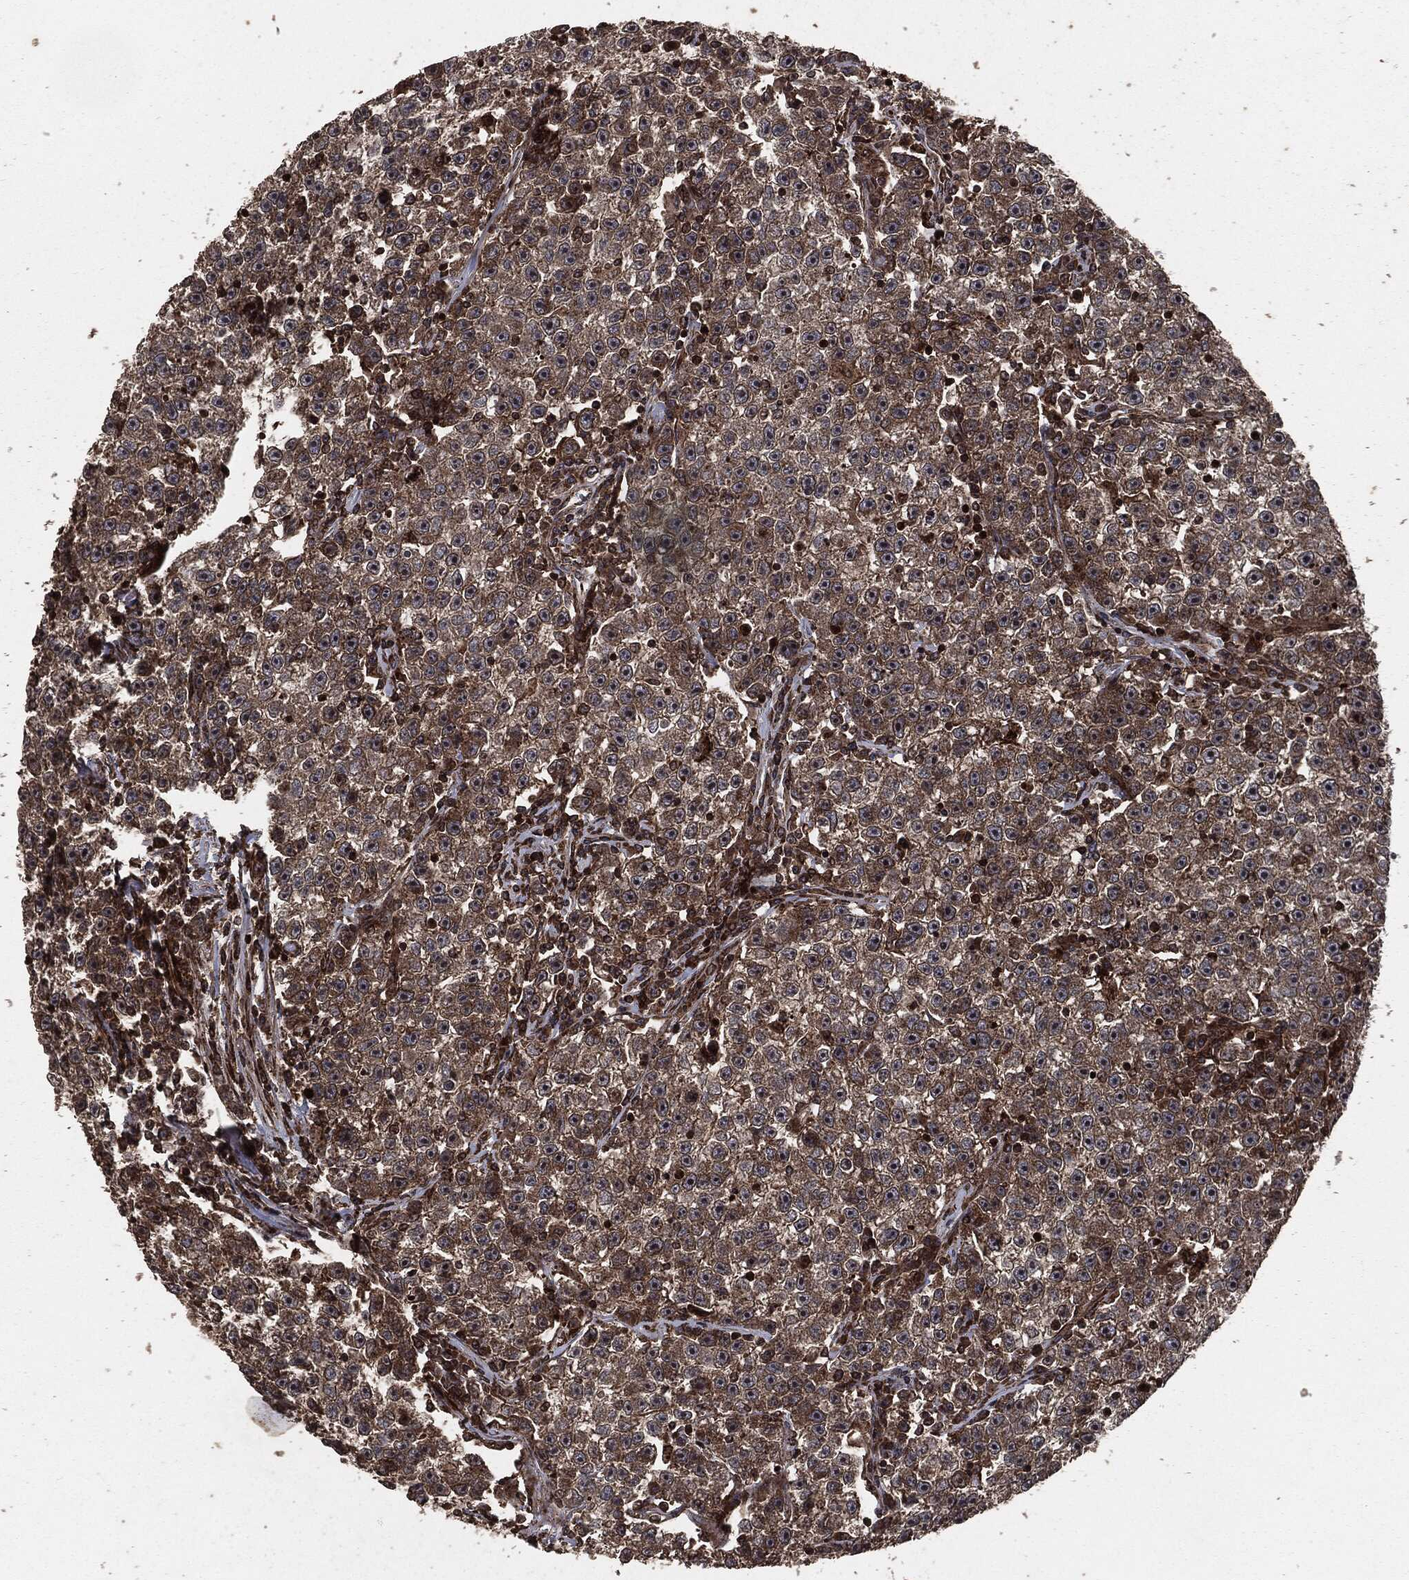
{"staining": {"intensity": "moderate", "quantity": ">75%", "location": "cytoplasmic/membranous"}, "tissue": "testis cancer", "cell_type": "Tumor cells", "image_type": "cancer", "snomed": [{"axis": "morphology", "description": "Seminoma, NOS"}, {"axis": "topography", "description": "Testis"}], "caption": "About >75% of tumor cells in human testis cancer (seminoma) display moderate cytoplasmic/membranous protein positivity as visualized by brown immunohistochemical staining.", "gene": "IFIT1", "patient": {"sex": "male", "age": 22}}